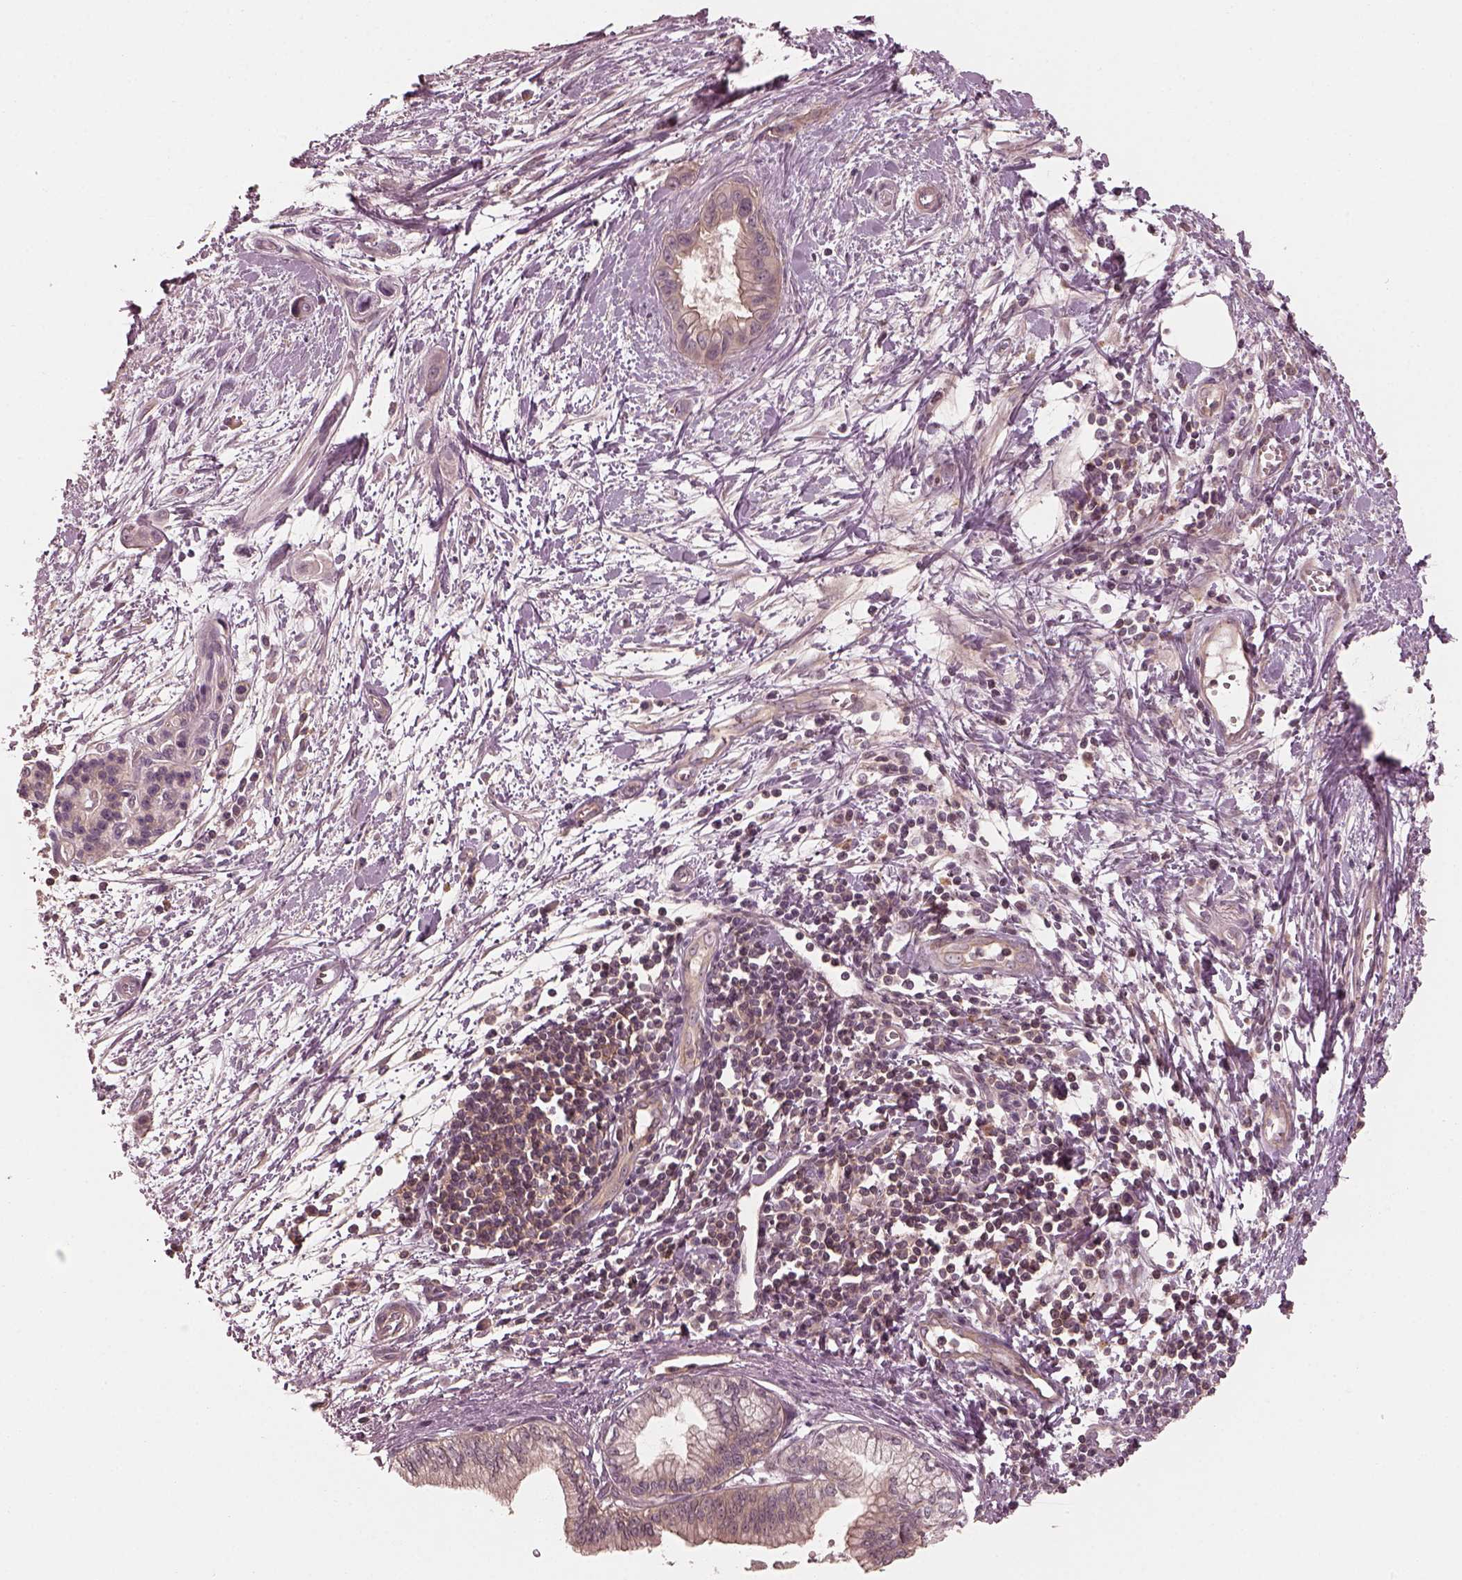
{"staining": {"intensity": "weak", "quantity": "<25%", "location": "cytoplasmic/membranous"}, "tissue": "pancreatic cancer", "cell_type": "Tumor cells", "image_type": "cancer", "snomed": [{"axis": "morphology", "description": "Adenocarcinoma, NOS"}, {"axis": "topography", "description": "Pancreas"}], "caption": "An image of pancreatic cancer (adenocarcinoma) stained for a protein exhibits no brown staining in tumor cells.", "gene": "FAM107B", "patient": {"sex": "male", "age": 60}}